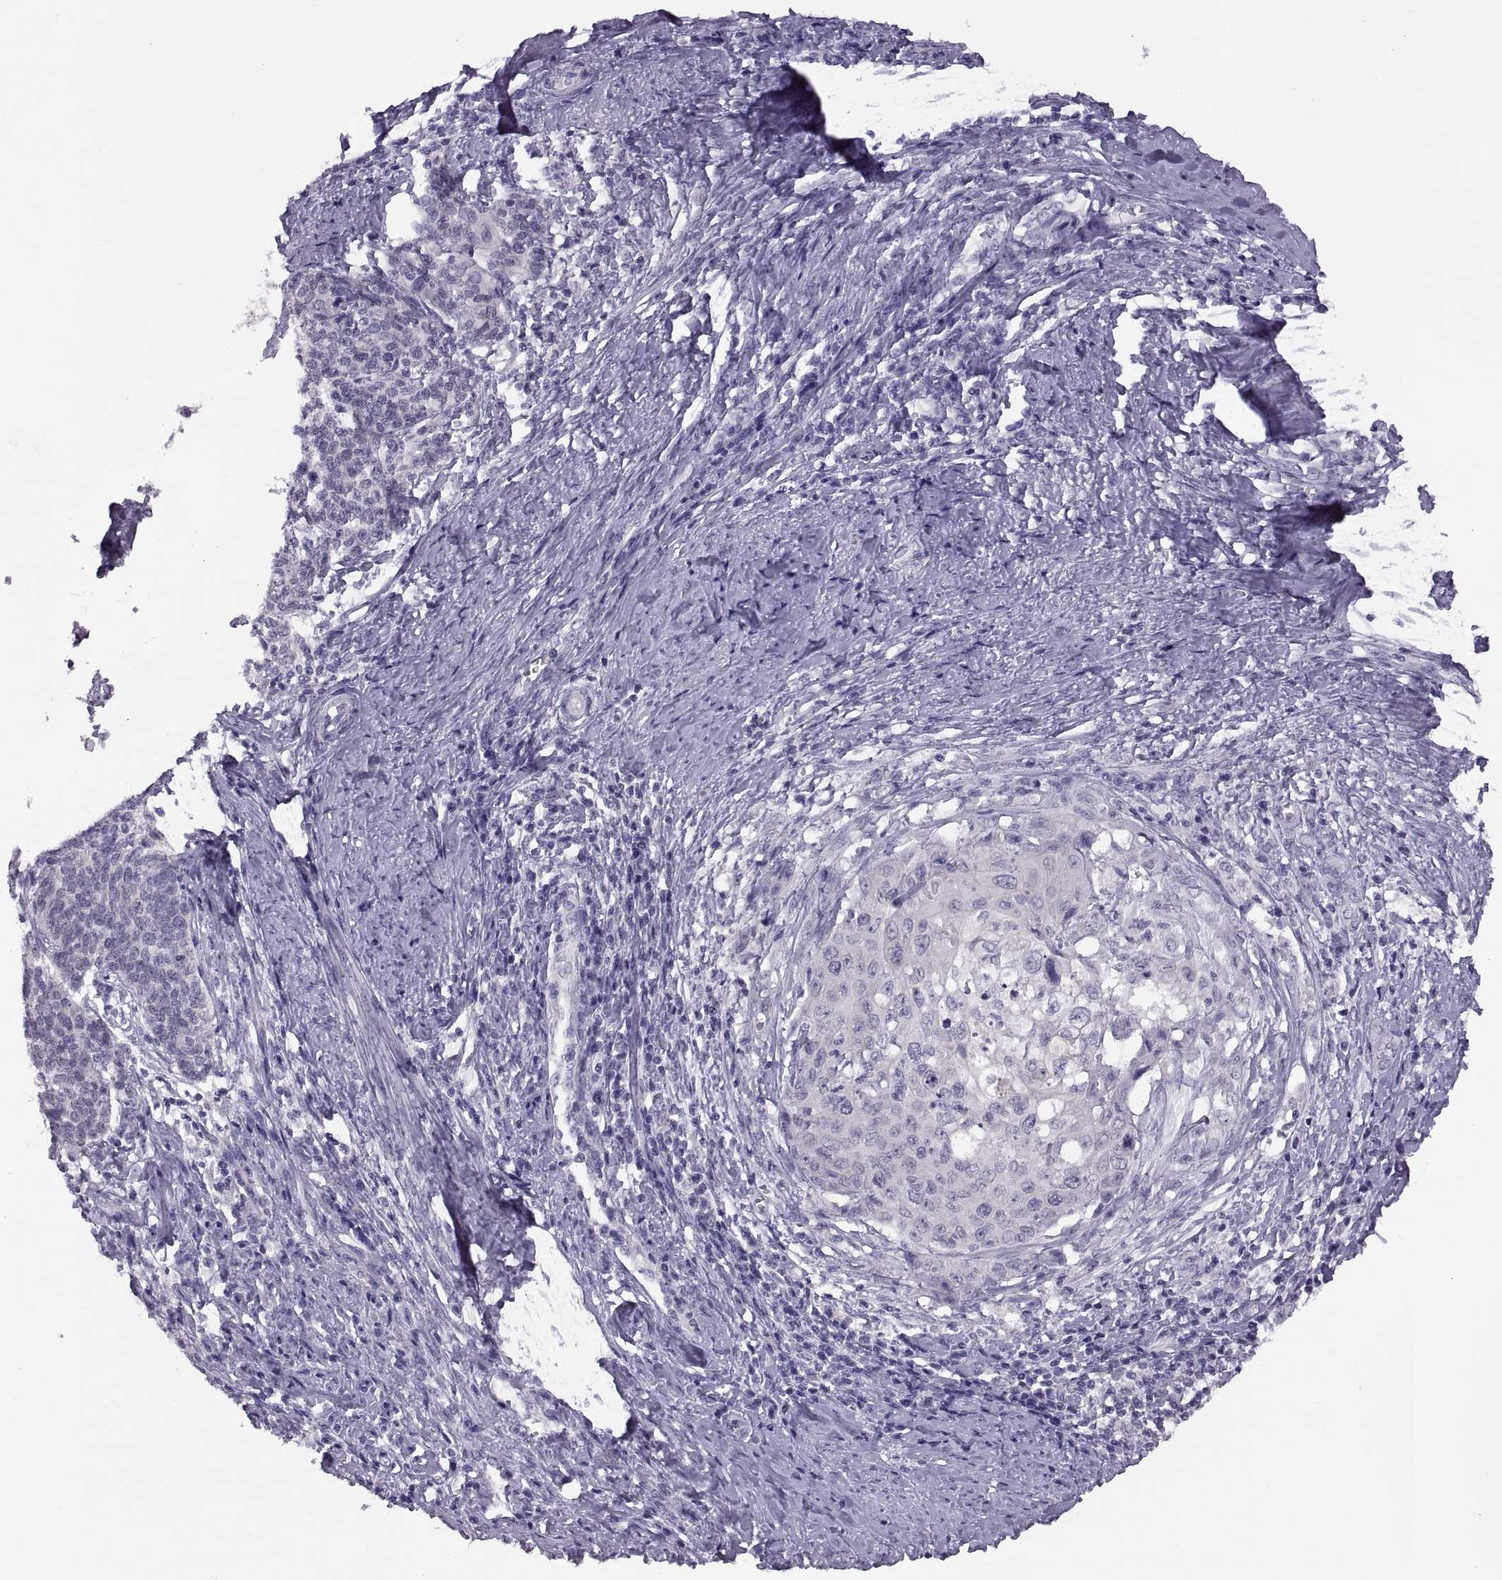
{"staining": {"intensity": "negative", "quantity": "none", "location": "none"}, "tissue": "cervical cancer", "cell_type": "Tumor cells", "image_type": "cancer", "snomed": [{"axis": "morphology", "description": "Squamous cell carcinoma, NOS"}, {"axis": "topography", "description": "Cervix"}], "caption": "Cervical cancer (squamous cell carcinoma) was stained to show a protein in brown. There is no significant staining in tumor cells. (Brightfield microscopy of DAB (3,3'-diaminobenzidine) immunohistochemistry (IHC) at high magnification).", "gene": "ADH6", "patient": {"sex": "female", "age": 39}}